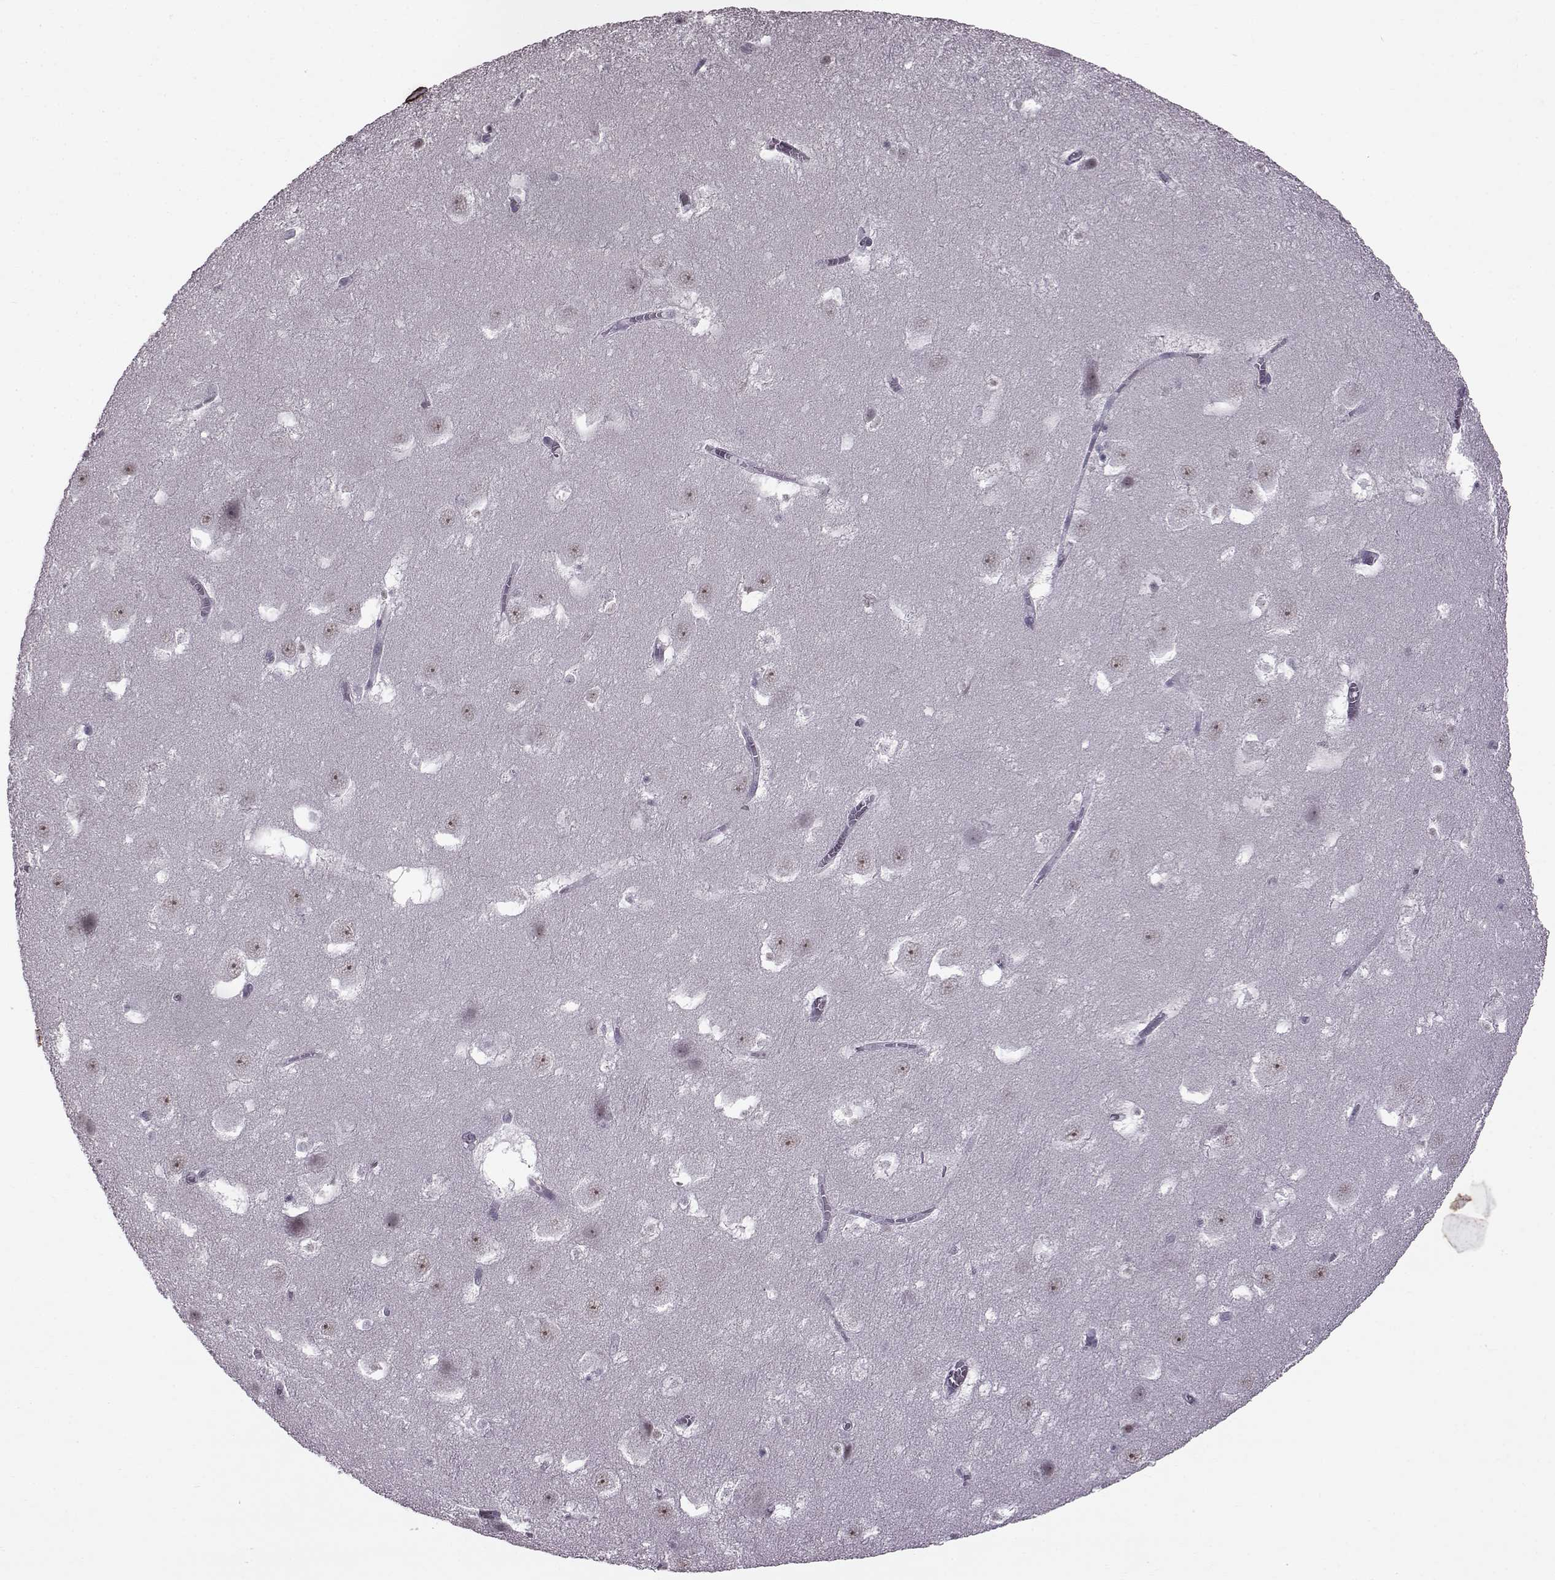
{"staining": {"intensity": "negative", "quantity": "none", "location": "none"}, "tissue": "hippocampus", "cell_type": "Glial cells", "image_type": "normal", "snomed": [{"axis": "morphology", "description": "Normal tissue, NOS"}, {"axis": "topography", "description": "Hippocampus"}], "caption": "This is an immunohistochemistry (IHC) micrograph of unremarkable hippocampus. There is no expression in glial cells.", "gene": "SLC28A2", "patient": {"sex": "male", "age": 45}}